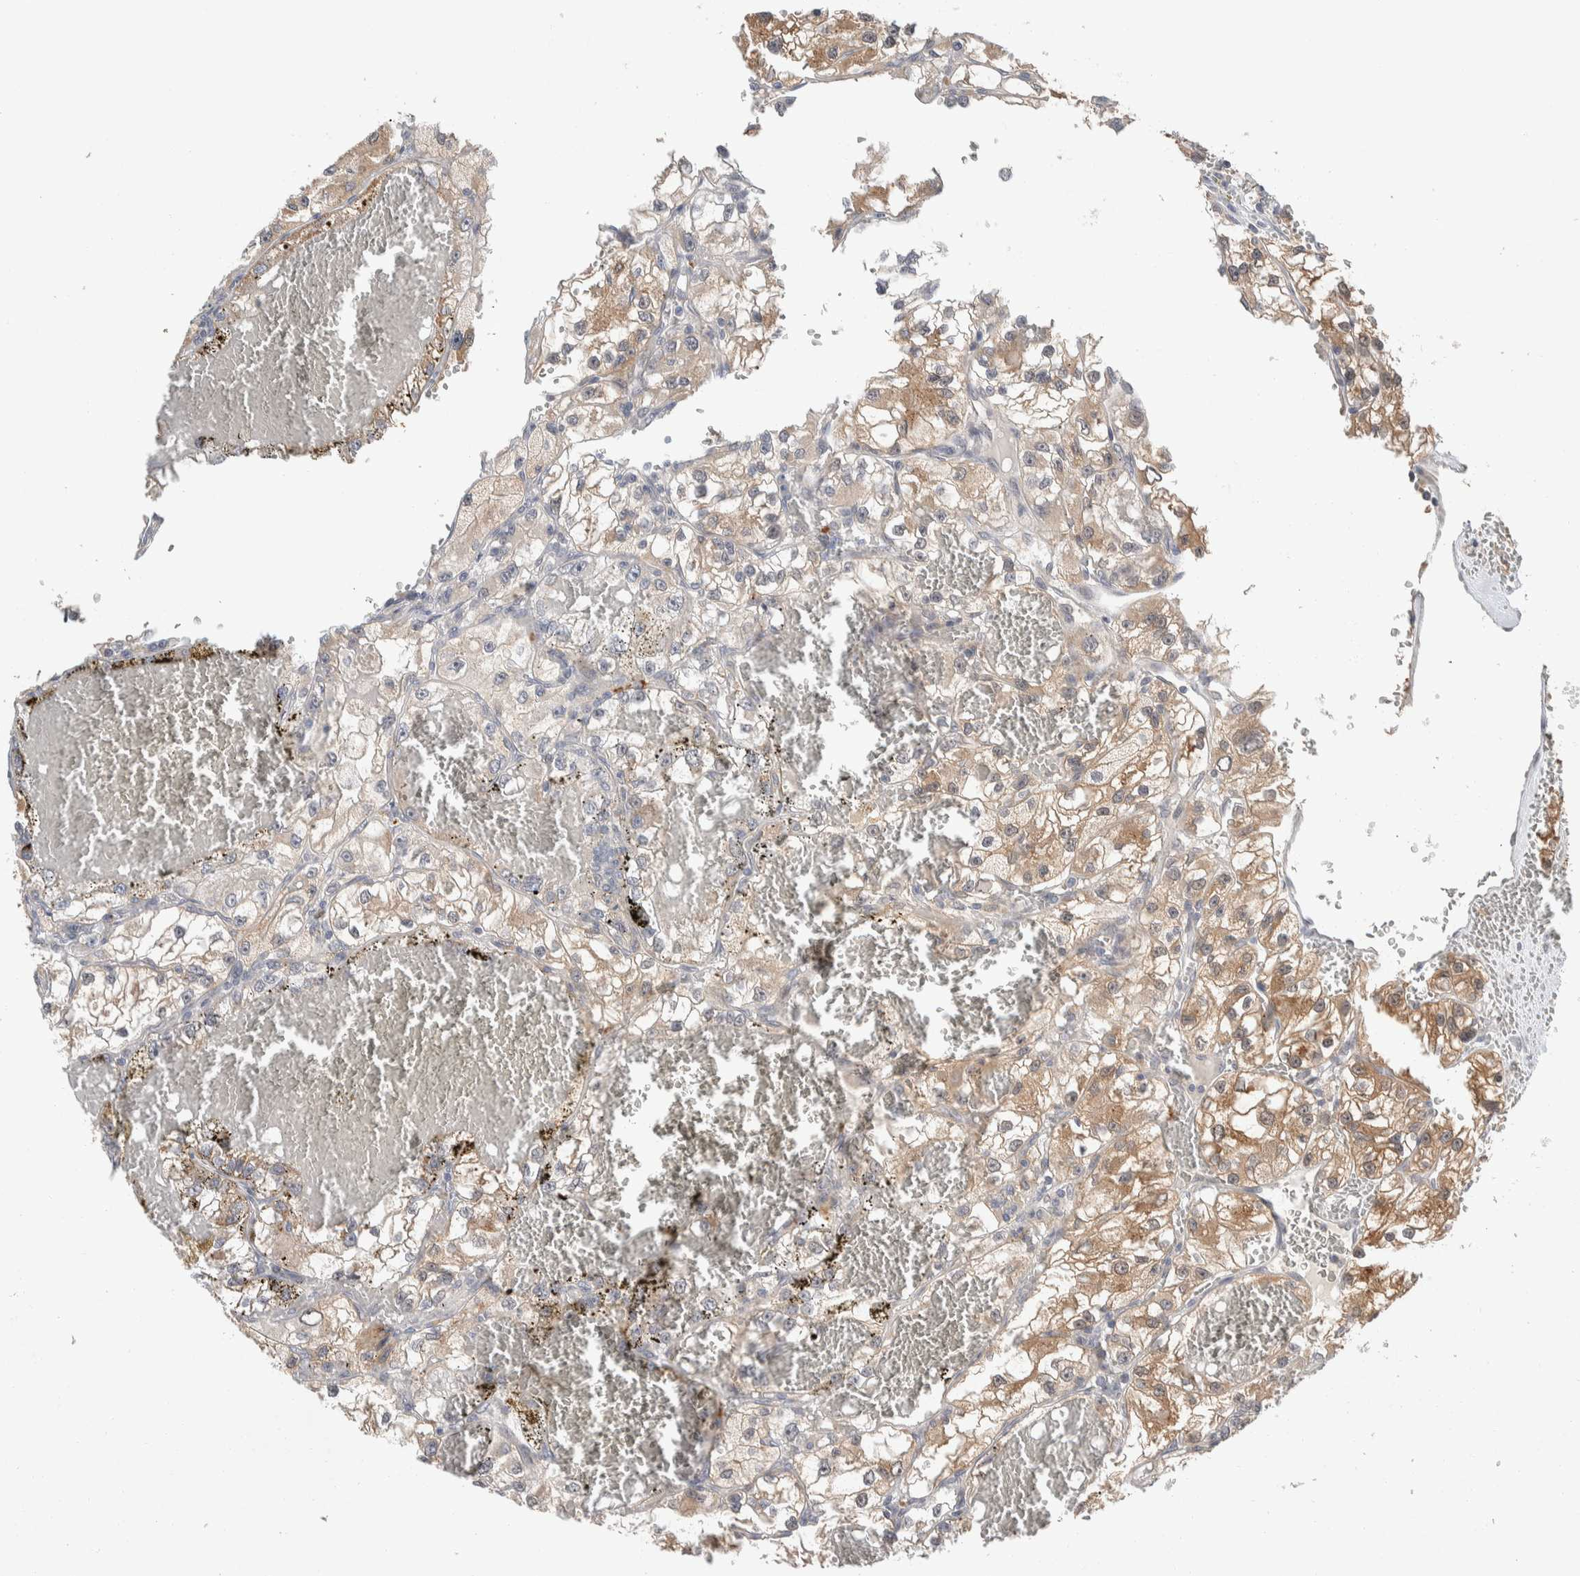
{"staining": {"intensity": "moderate", "quantity": ">75%", "location": "cytoplasmic/membranous"}, "tissue": "renal cancer", "cell_type": "Tumor cells", "image_type": "cancer", "snomed": [{"axis": "morphology", "description": "Adenocarcinoma, NOS"}, {"axis": "topography", "description": "Kidney"}], "caption": "A medium amount of moderate cytoplasmic/membranous staining is present in approximately >75% of tumor cells in renal cancer tissue.", "gene": "SHPK", "patient": {"sex": "female", "age": 57}}